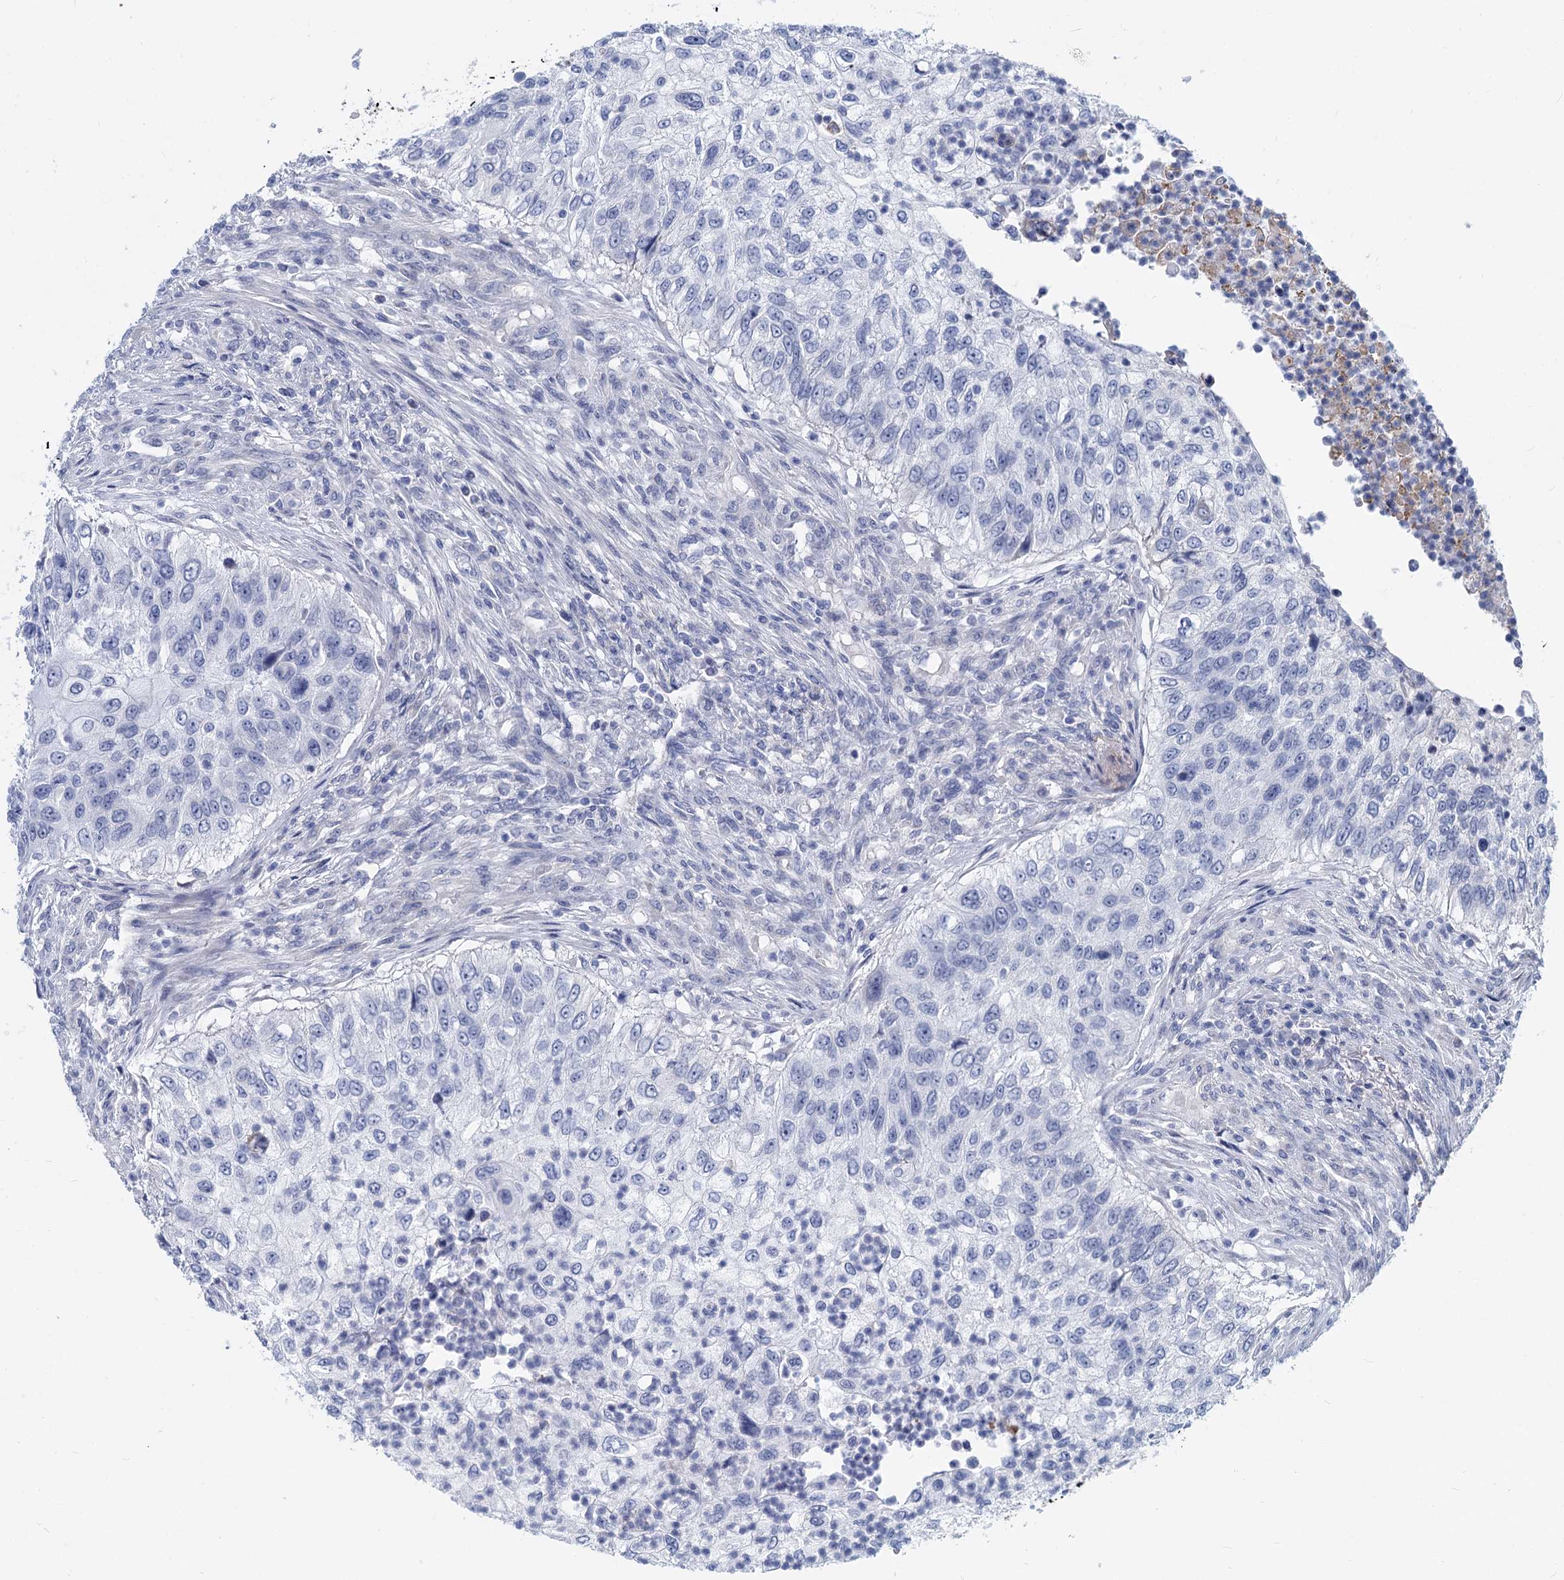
{"staining": {"intensity": "negative", "quantity": "none", "location": "none"}, "tissue": "urothelial cancer", "cell_type": "Tumor cells", "image_type": "cancer", "snomed": [{"axis": "morphology", "description": "Urothelial carcinoma, High grade"}, {"axis": "topography", "description": "Urinary bladder"}], "caption": "There is no significant positivity in tumor cells of urothelial cancer. Nuclei are stained in blue.", "gene": "GSTM3", "patient": {"sex": "female", "age": 60}}